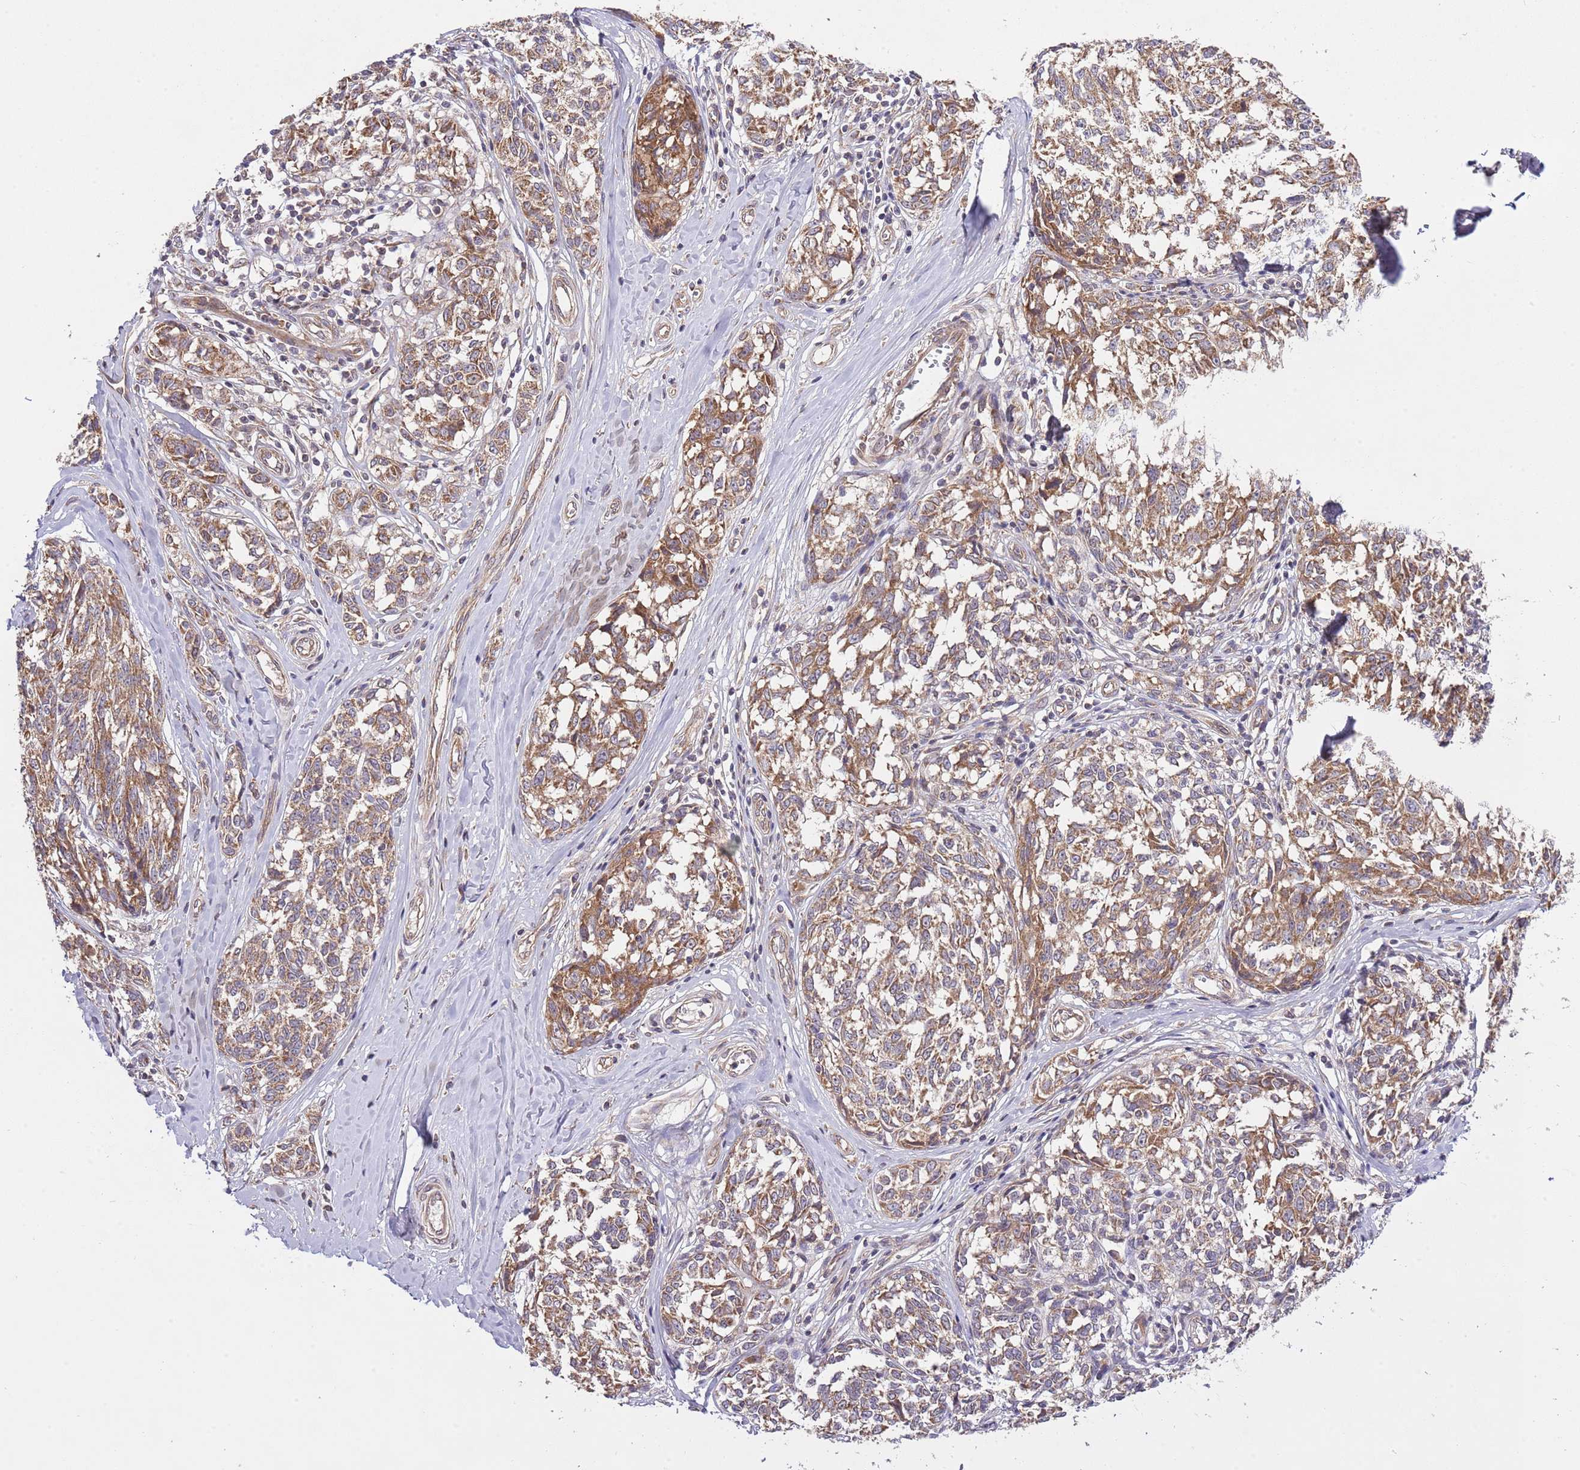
{"staining": {"intensity": "moderate", "quantity": ">75%", "location": "cytoplasmic/membranous"}, "tissue": "melanoma", "cell_type": "Tumor cells", "image_type": "cancer", "snomed": [{"axis": "morphology", "description": "Normal tissue, NOS"}, {"axis": "morphology", "description": "Malignant melanoma, NOS"}, {"axis": "topography", "description": "Skin"}], "caption": "Moderate cytoplasmic/membranous protein expression is appreciated in about >75% of tumor cells in malignant melanoma.", "gene": "MFNG", "patient": {"sex": "female", "age": 64}}